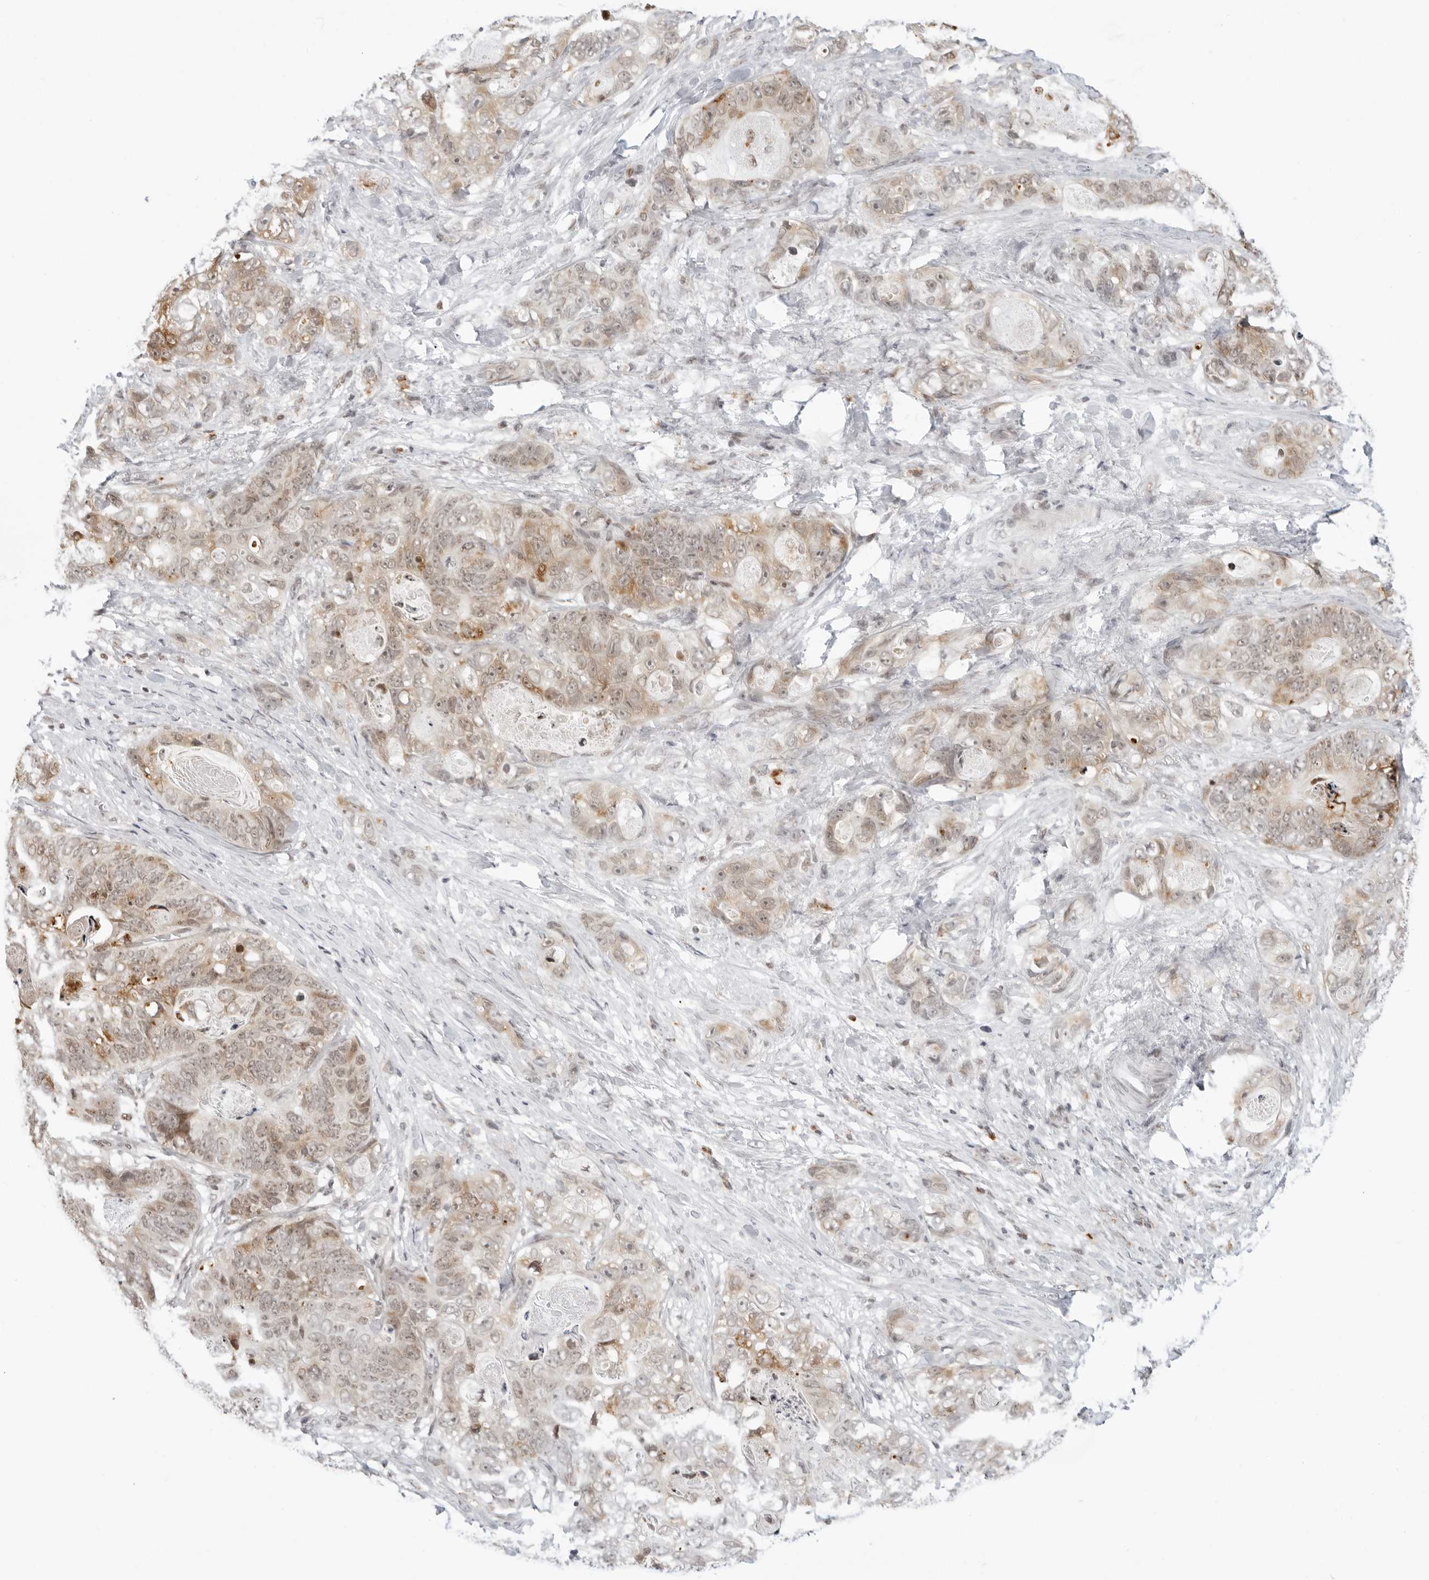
{"staining": {"intensity": "weak", "quantity": "25%-75%", "location": "cytoplasmic/membranous,nuclear"}, "tissue": "stomach cancer", "cell_type": "Tumor cells", "image_type": "cancer", "snomed": [{"axis": "morphology", "description": "Normal tissue, NOS"}, {"axis": "morphology", "description": "Adenocarcinoma, NOS"}, {"axis": "topography", "description": "Stomach"}], "caption": "DAB immunohistochemical staining of stomach cancer reveals weak cytoplasmic/membranous and nuclear protein positivity in about 25%-75% of tumor cells.", "gene": "MSH6", "patient": {"sex": "female", "age": 89}}